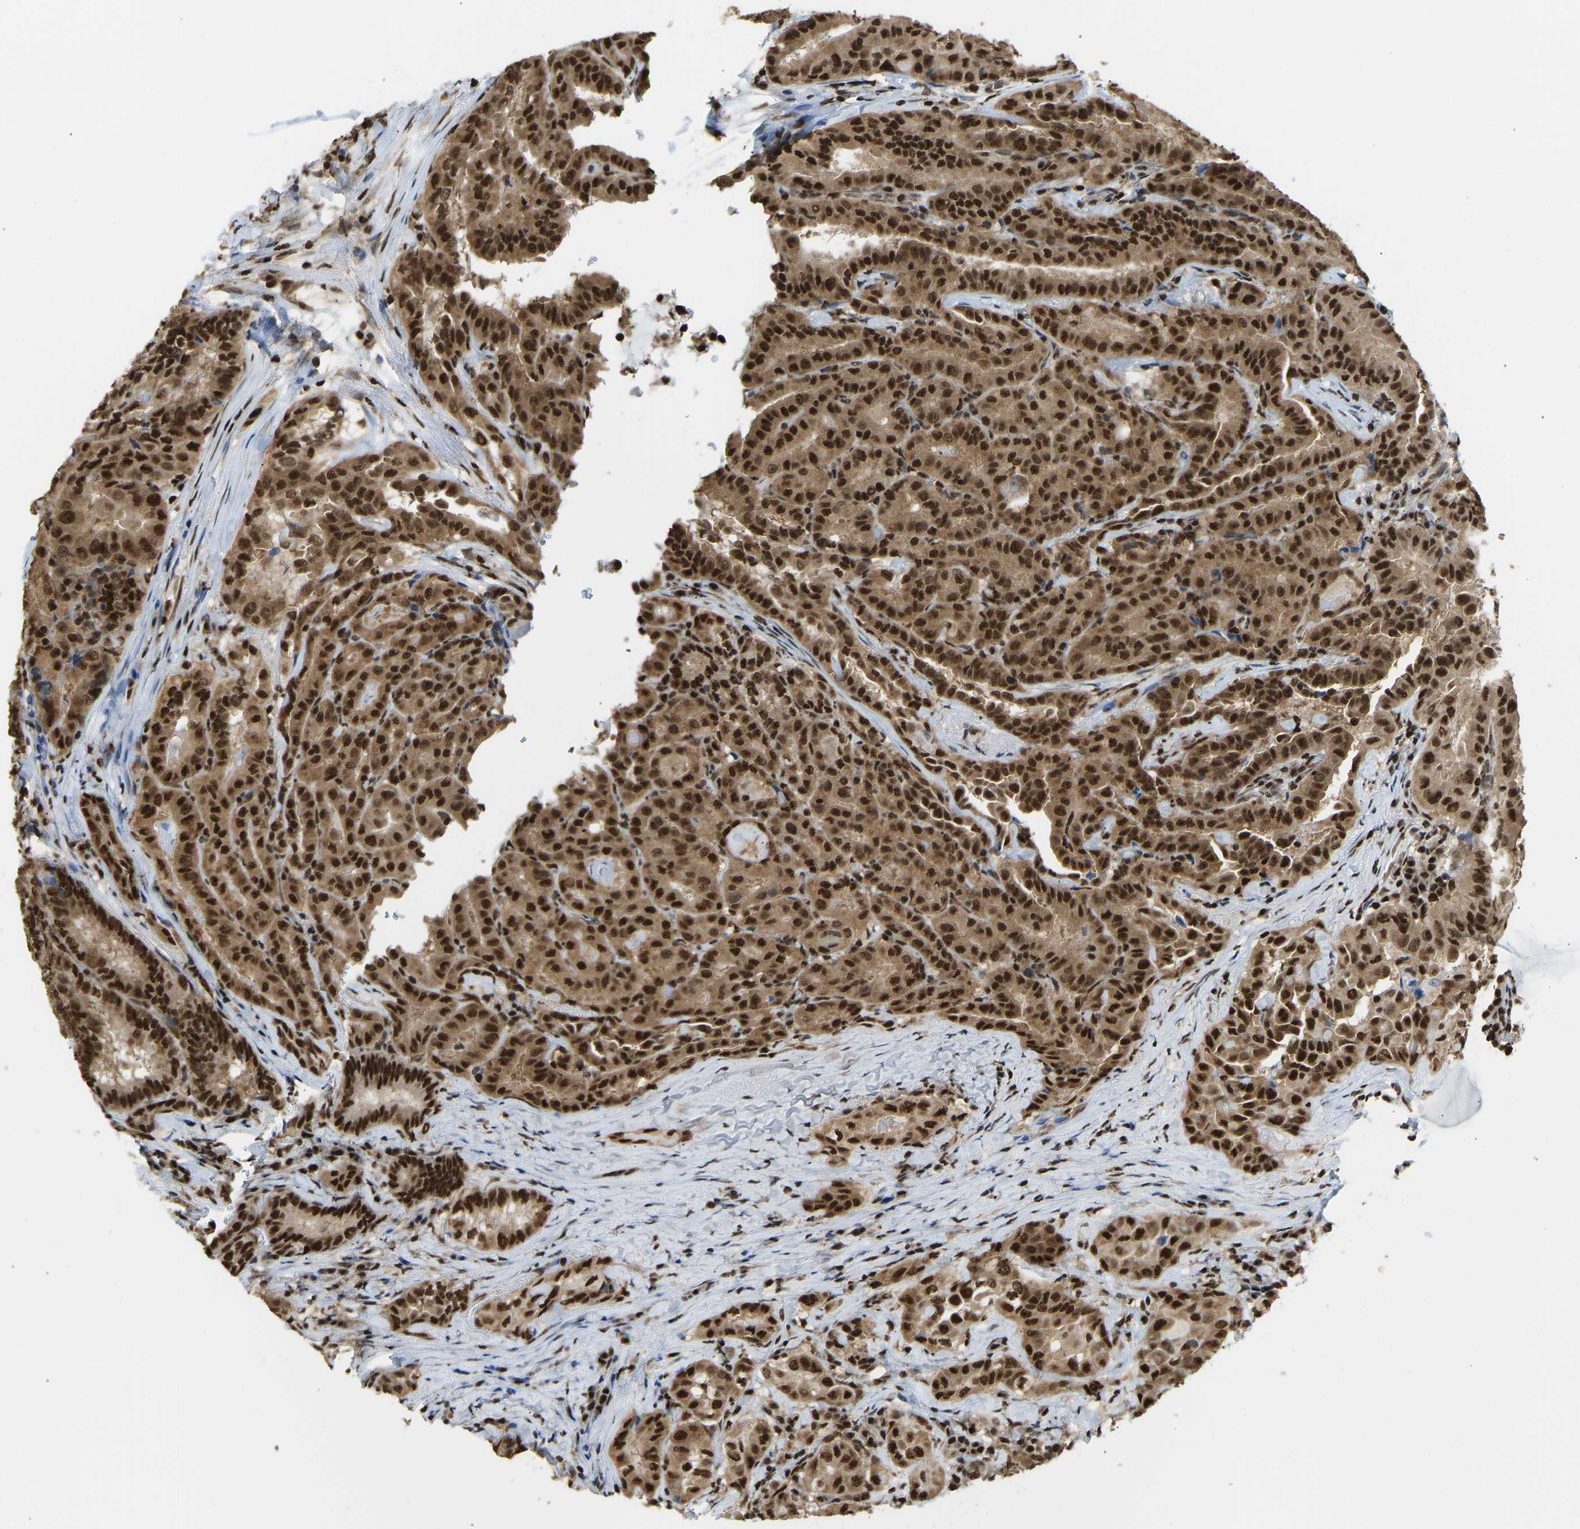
{"staining": {"intensity": "strong", "quantity": ">75%", "location": "cytoplasmic/membranous,nuclear"}, "tissue": "thyroid cancer", "cell_type": "Tumor cells", "image_type": "cancer", "snomed": [{"axis": "morphology", "description": "Papillary adenocarcinoma, NOS"}, {"axis": "topography", "description": "Thyroid gland"}], "caption": "Strong cytoplasmic/membranous and nuclear protein positivity is present in approximately >75% of tumor cells in papillary adenocarcinoma (thyroid).", "gene": "ZSCAN20", "patient": {"sex": "female", "age": 42}}